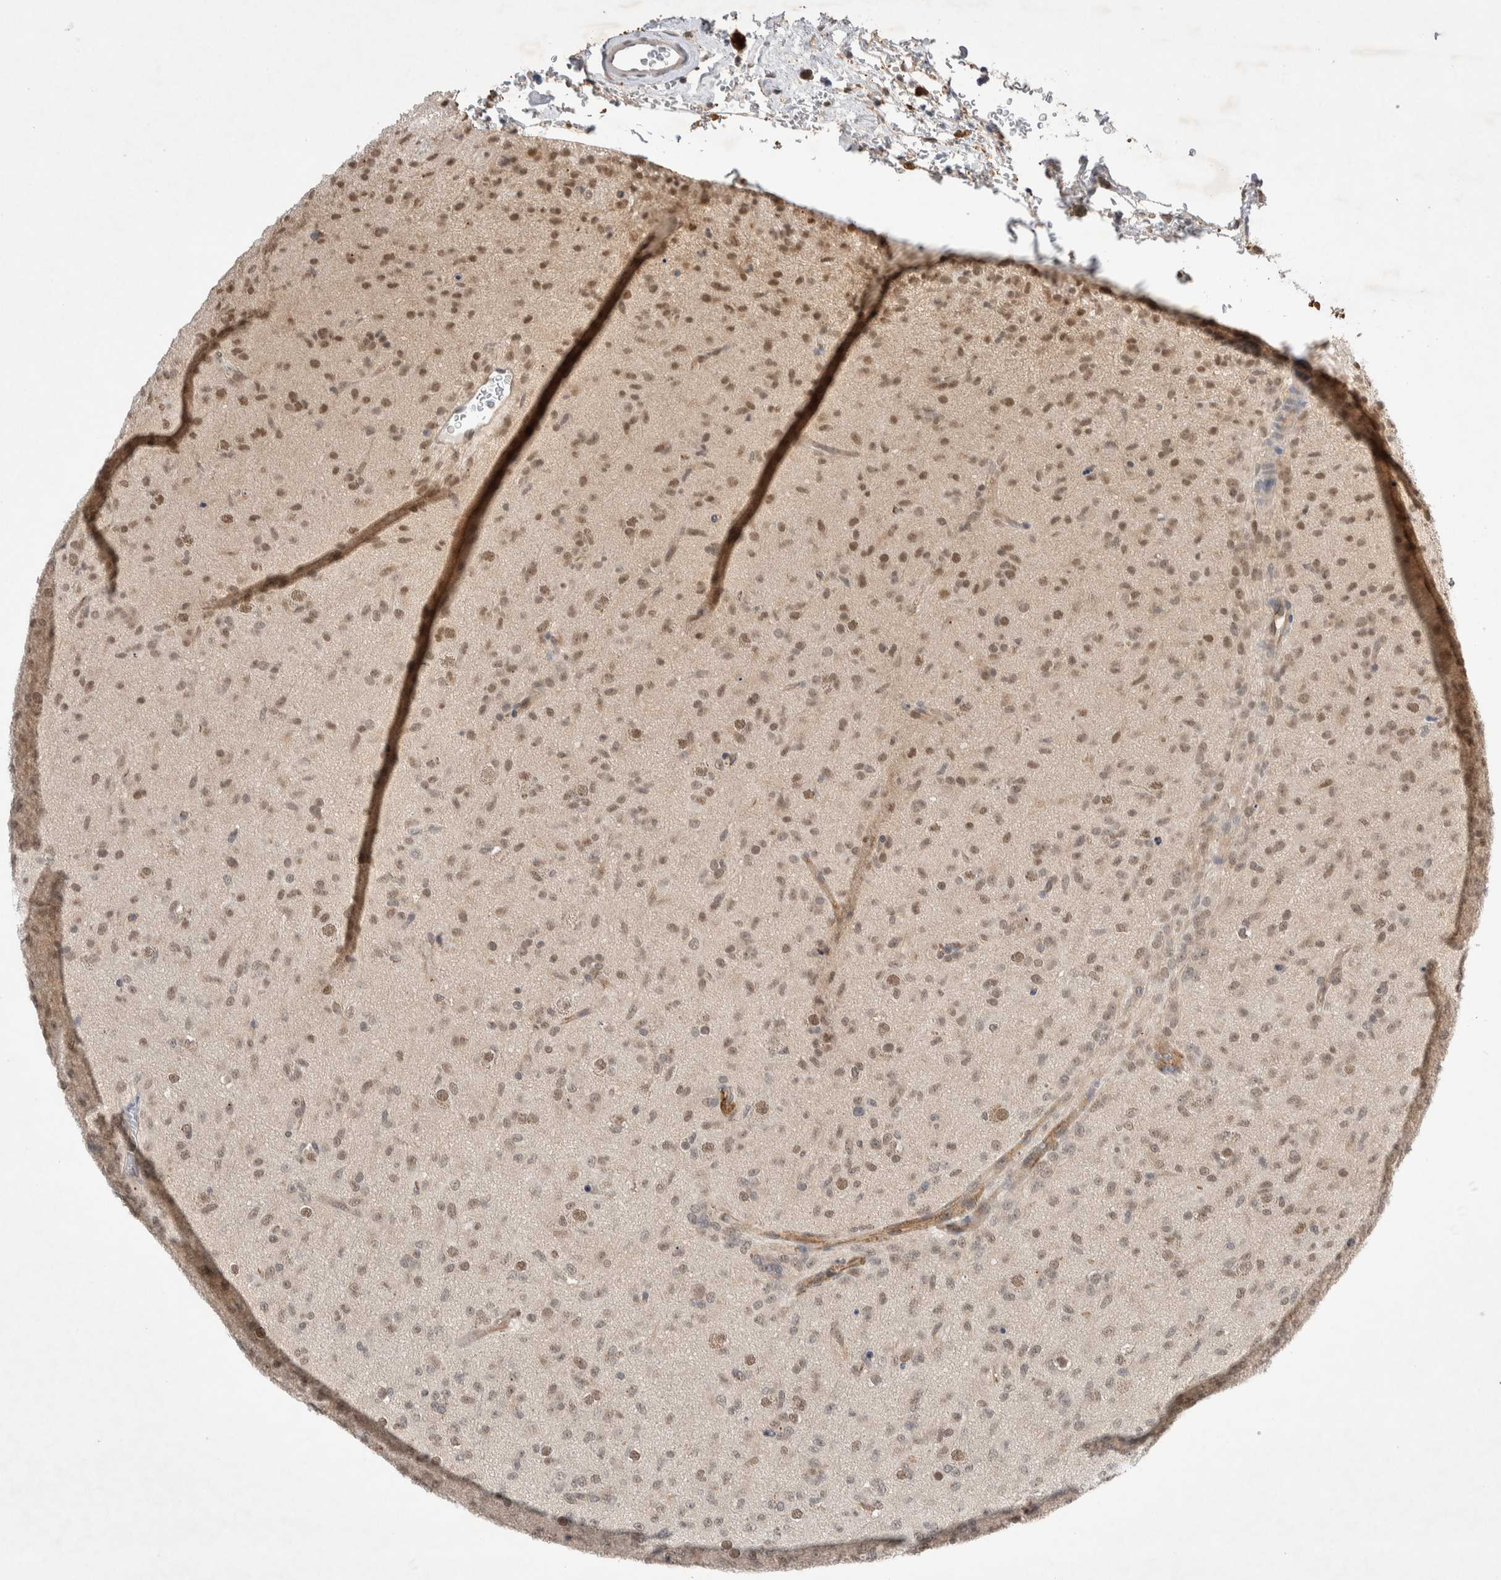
{"staining": {"intensity": "moderate", "quantity": "25%-75%", "location": "nuclear"}, "tissue": "glioma", "cell_type": "Tumor cells", "image_type": "cancer", "snomed": [{"axis": "morphology", "description": "Glioma, malignant, Low grade"}, {"axis": "topography", "description": "Brain"}], "caption": "Immunohistochemistry (DAB (3,3'-diaminobenzidine)) staining of human glioma shows moderate nuclear protein staining in approximately 25%-75% of tumor cells.", "gene": "ZNF704", "patient": {"sex": "male", "age": 65}}